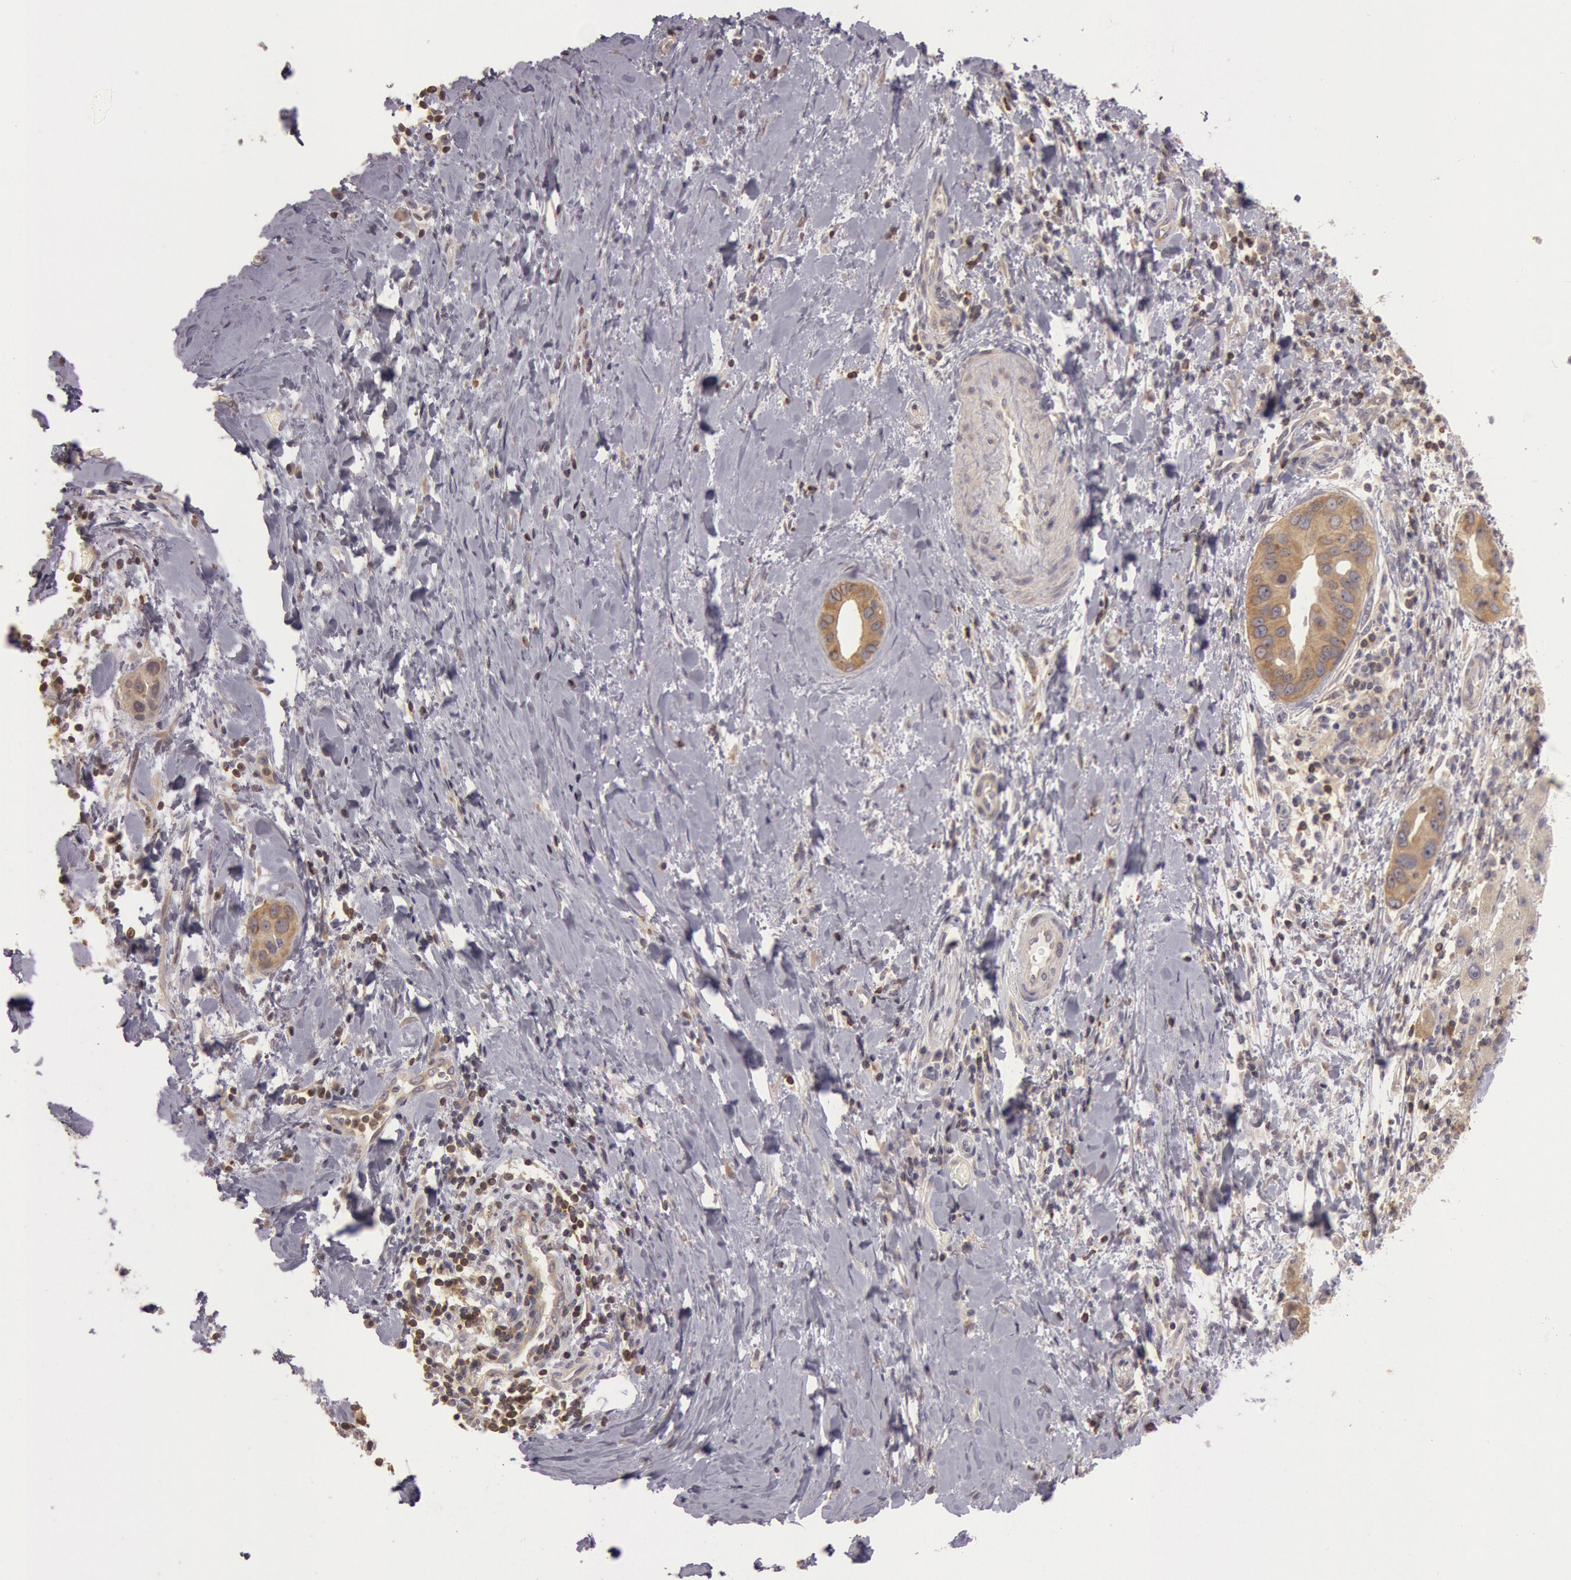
{"staining": {"intensity": "moderate", "quantity": ">75%", "location": "cytoplasmic/membranous"}, "tissue": "liver cancer", "cell_type": "Tumor cells", "image_type": "cancer", "snomed": [{"axis": "morphology", "description": "Cholangiocarcinoma"}, {"axis": "topography", "description": "Liver"}], "caption": "DAB (3,3'-diaminobenzidine) immunohistochemical staining of human cholangiocarcinoma (liver) exhibits moderate cytoplasmic/membranous protein positivity in approximately >75% of tumor cells. The staining was performed using DAB (3,3'-diaminobenzidine) to visualize the protein expression in brown, while the nuclei were stained in blue with hematoxylin (Magnification: 20x).", "gene": "NMT2", "patient": {"sex": "female", "age": 65}}